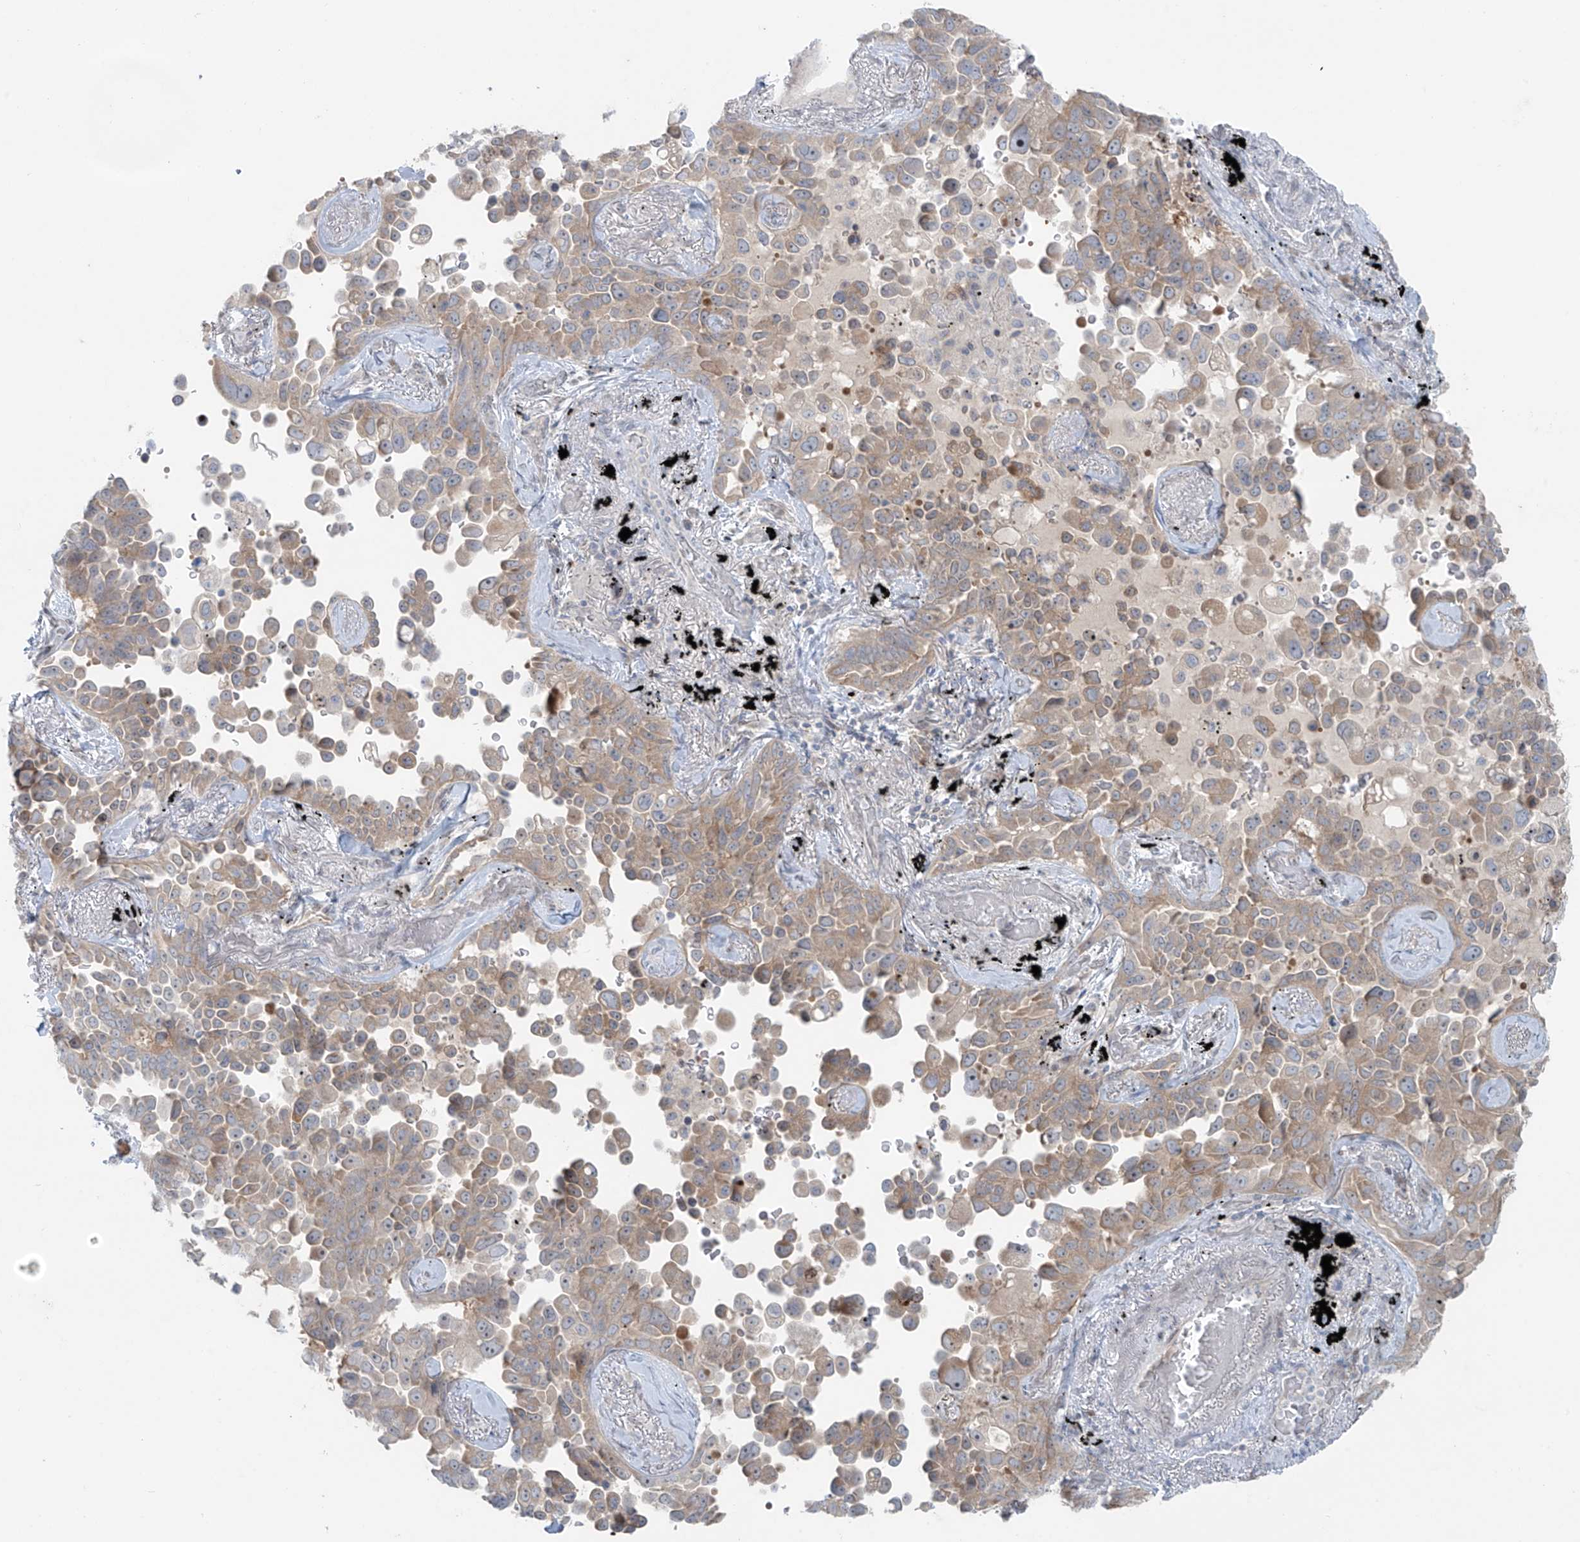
{"staining": {"intensity": "weak", "quantity": "25%-75%", "location": "cytoplasmic/membranous"}, "tissue": "lung cancer", "cell_type": "Tumor cells", "image_type": "cancer", "snomed": [{"axis": "morphology", "description": "Adenocarcinoma, NOS"}, {"axis": "topography", "description": "Lung"}], "caption": "A brown stain shows weak cytoplasmic/membranous staining of a protein in human adenocarcinoma (lung) tumor cells.", "gene": "PPAT", "patient": {"sex": "female", "age": 67}}